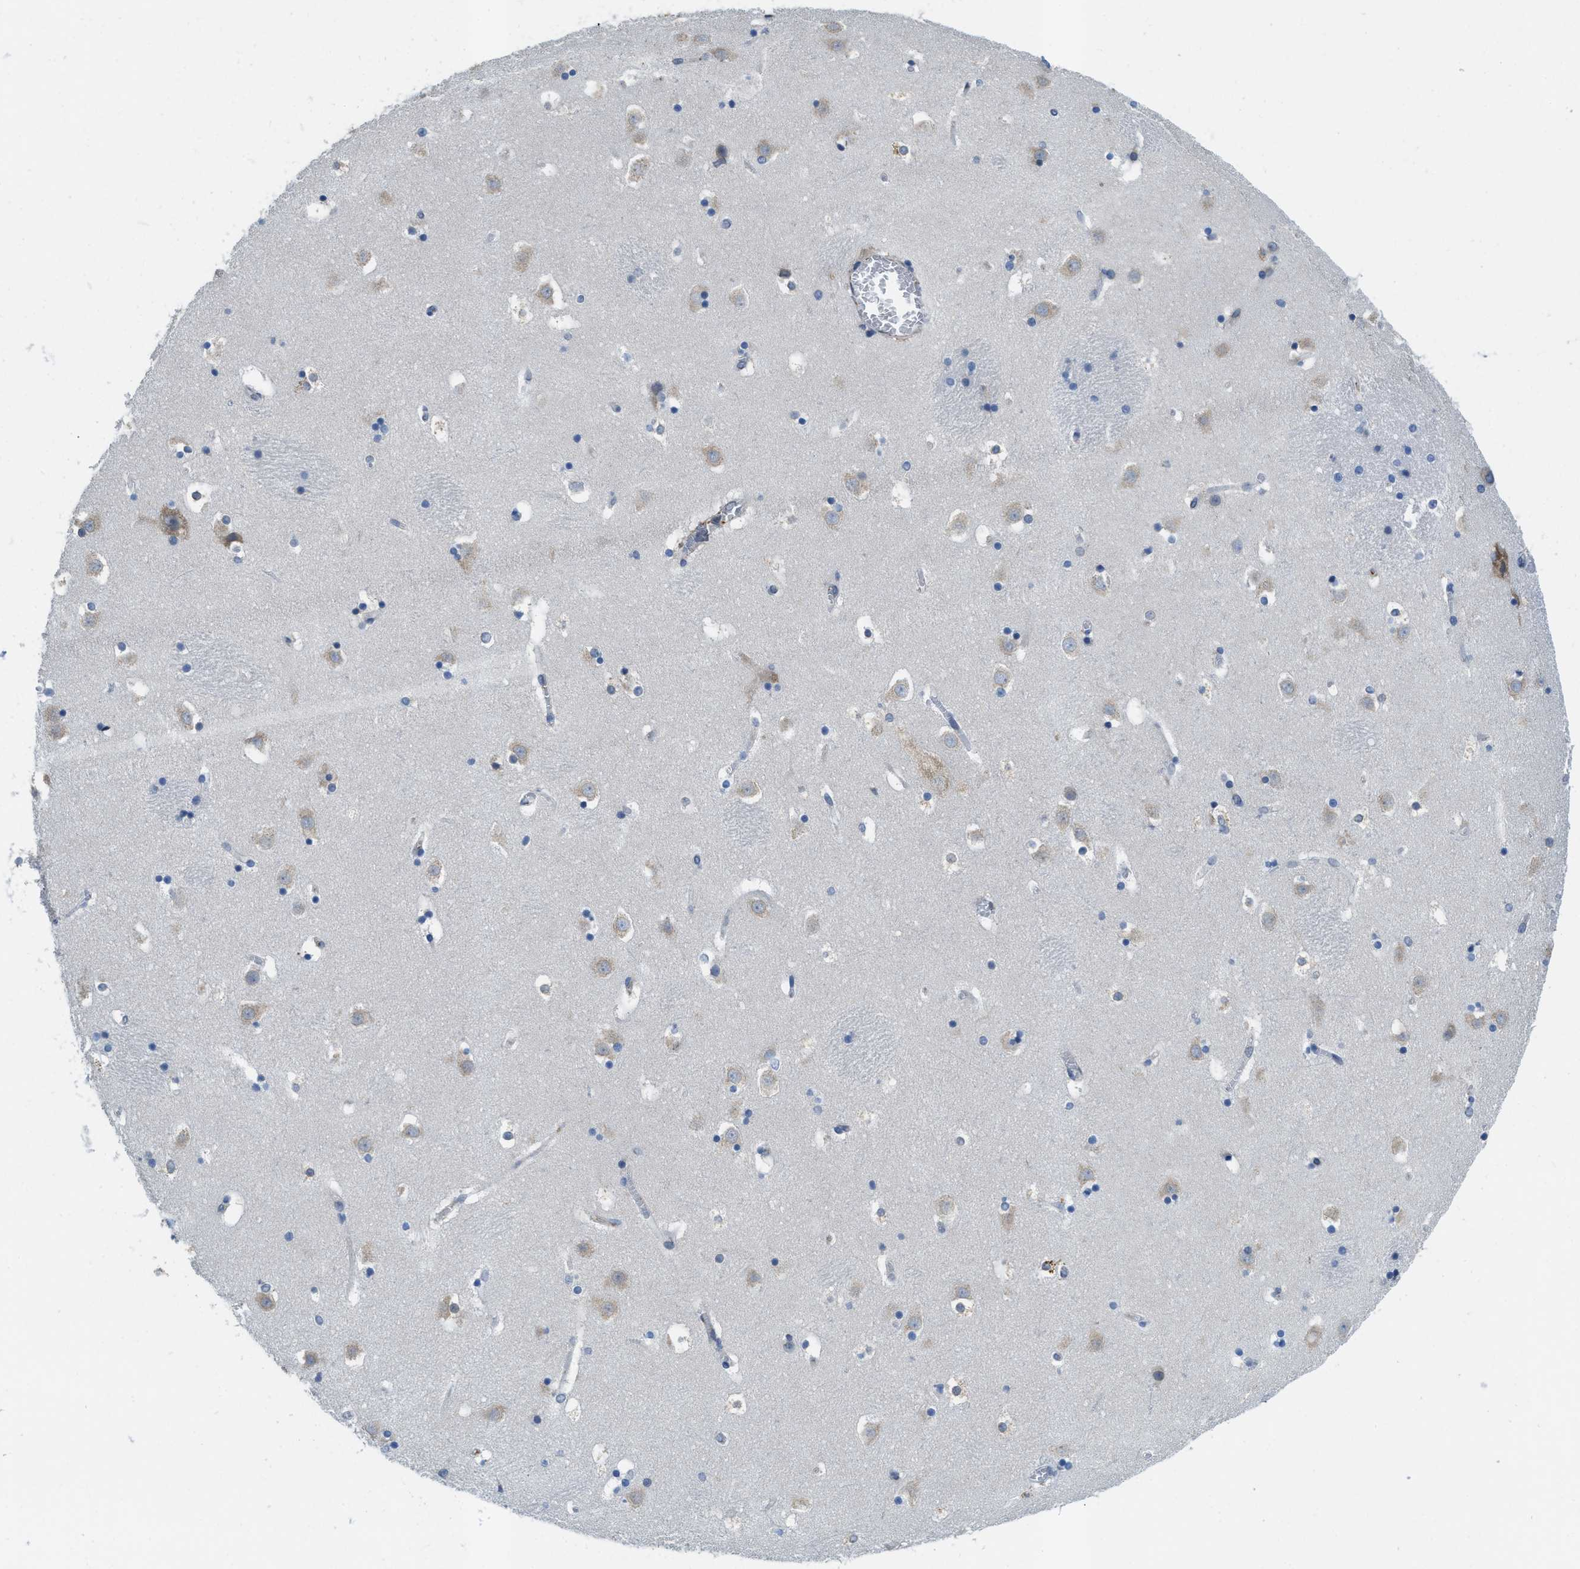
{"staining": {"intensity": "moderate", "quantity": "25%-75%", "location": "cytoplasmic/membranous"}, "tissue": "caudate", "cell_type": "Glial cells", "image_type": "normal", "snomed": [{"axis": "morphology", "description": "Normal tissue, NOS"}, {"axis": "topography", "description": "Lateral ventricle wall"}], "caption": "Benign caudate shows moderate cytoplasmic/membranous staining in approximately 25%-75% of glial cells, visualized by immunohistochemistry.", "gene": "MPDU1", "patient": {"sex": "male", "age": 45}}